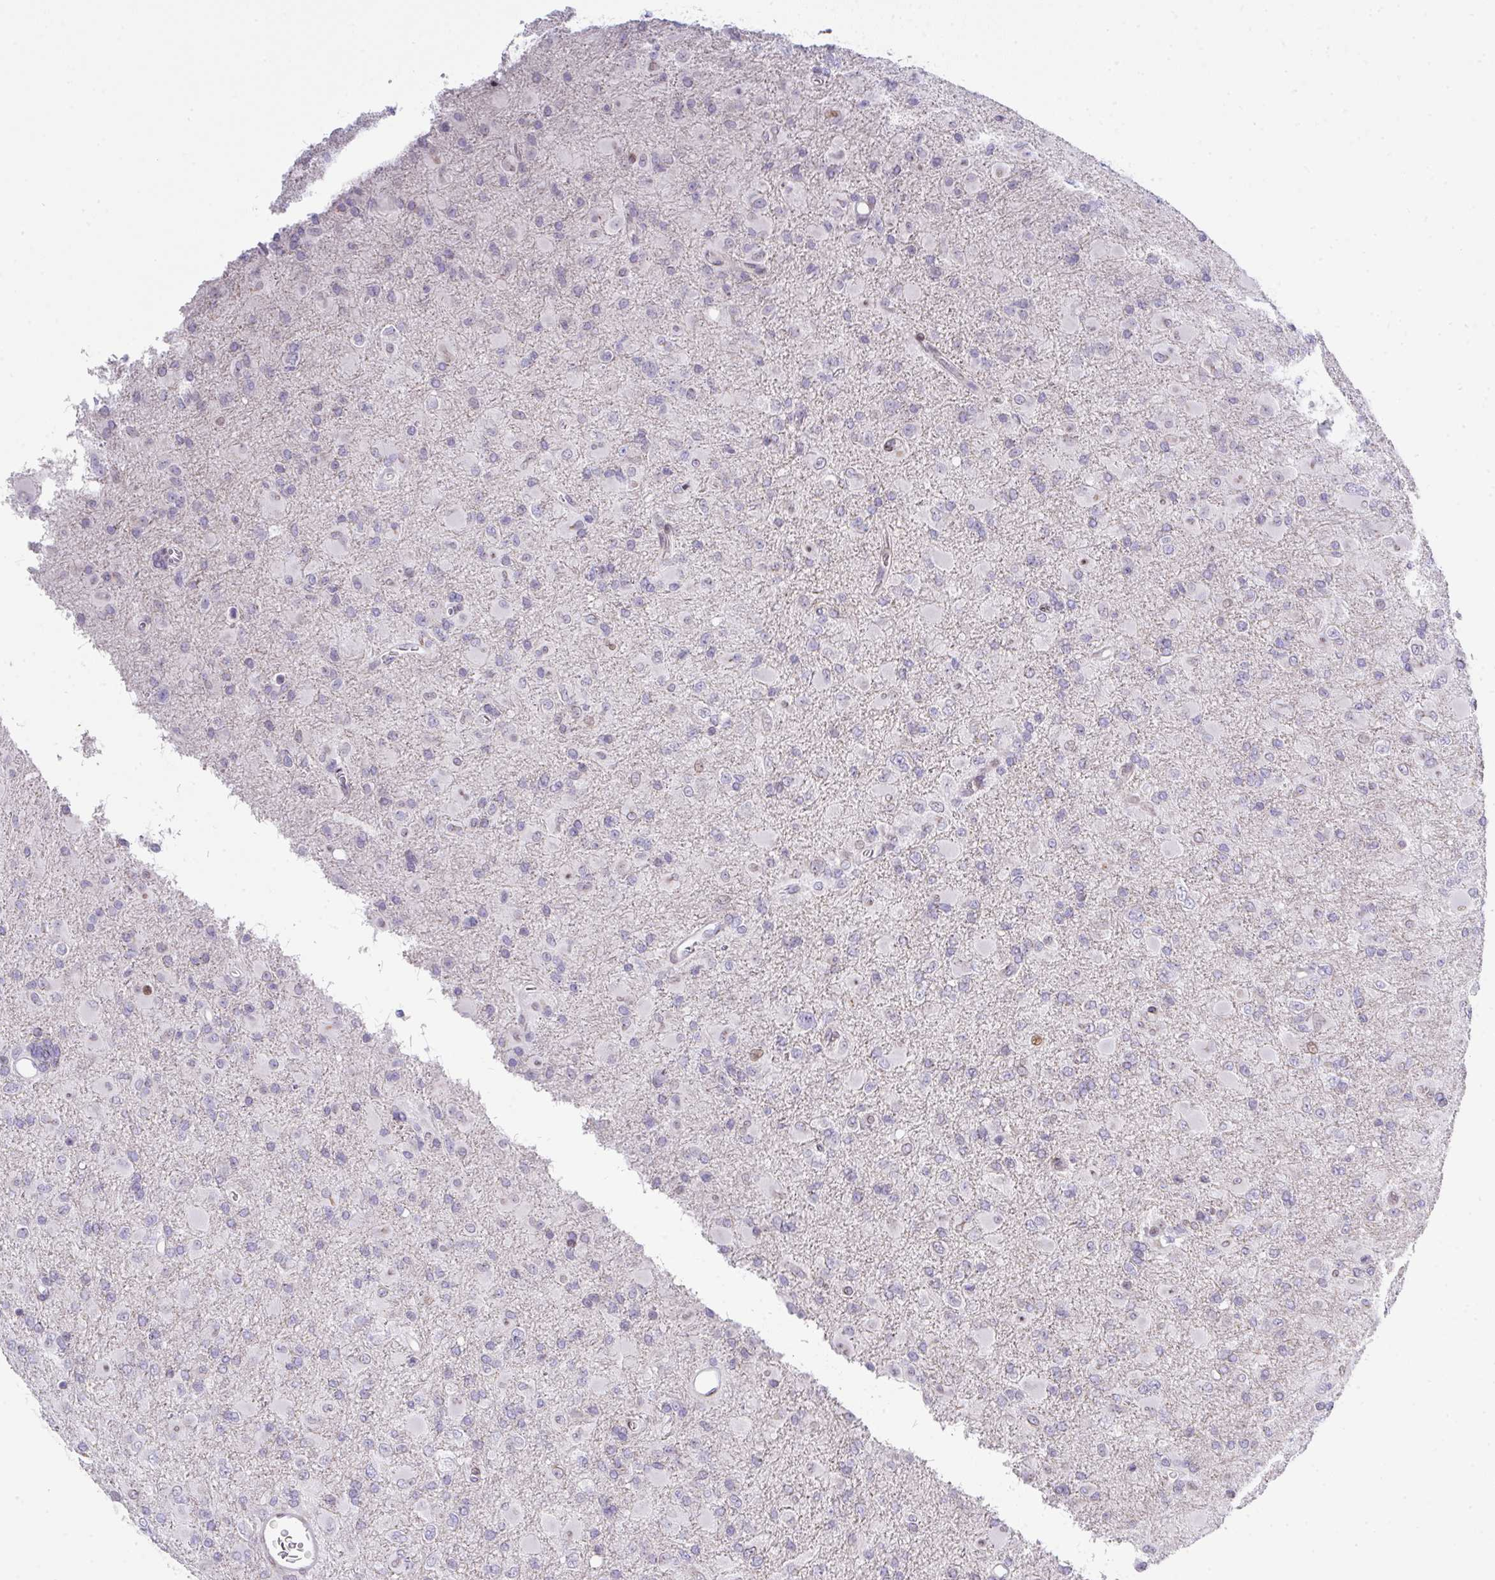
{"staining": {"intensity": "negative", "quantity": "none", "location": "none"}, "tissue": "glioma", "cell_type": "Tumor cells", "image_type": "cancer", "snomed": [{"axis": "morphology", "description": "Glioma, malignant, Low grade"}, {"axis": "topography", "description": "Brain"}], "caption": "Tumor cells show no significant protein positivity in malignant glioma (low-grade). (Stains: DAB (3,3'-diaminobenzidine) immunohistochemistry (IHC) with hematoxylin counter stain, Microscopy: brightfield microscopy at high magnification).", "gene": "PLK1", "patient": {"sex": "male", "age": 65}}